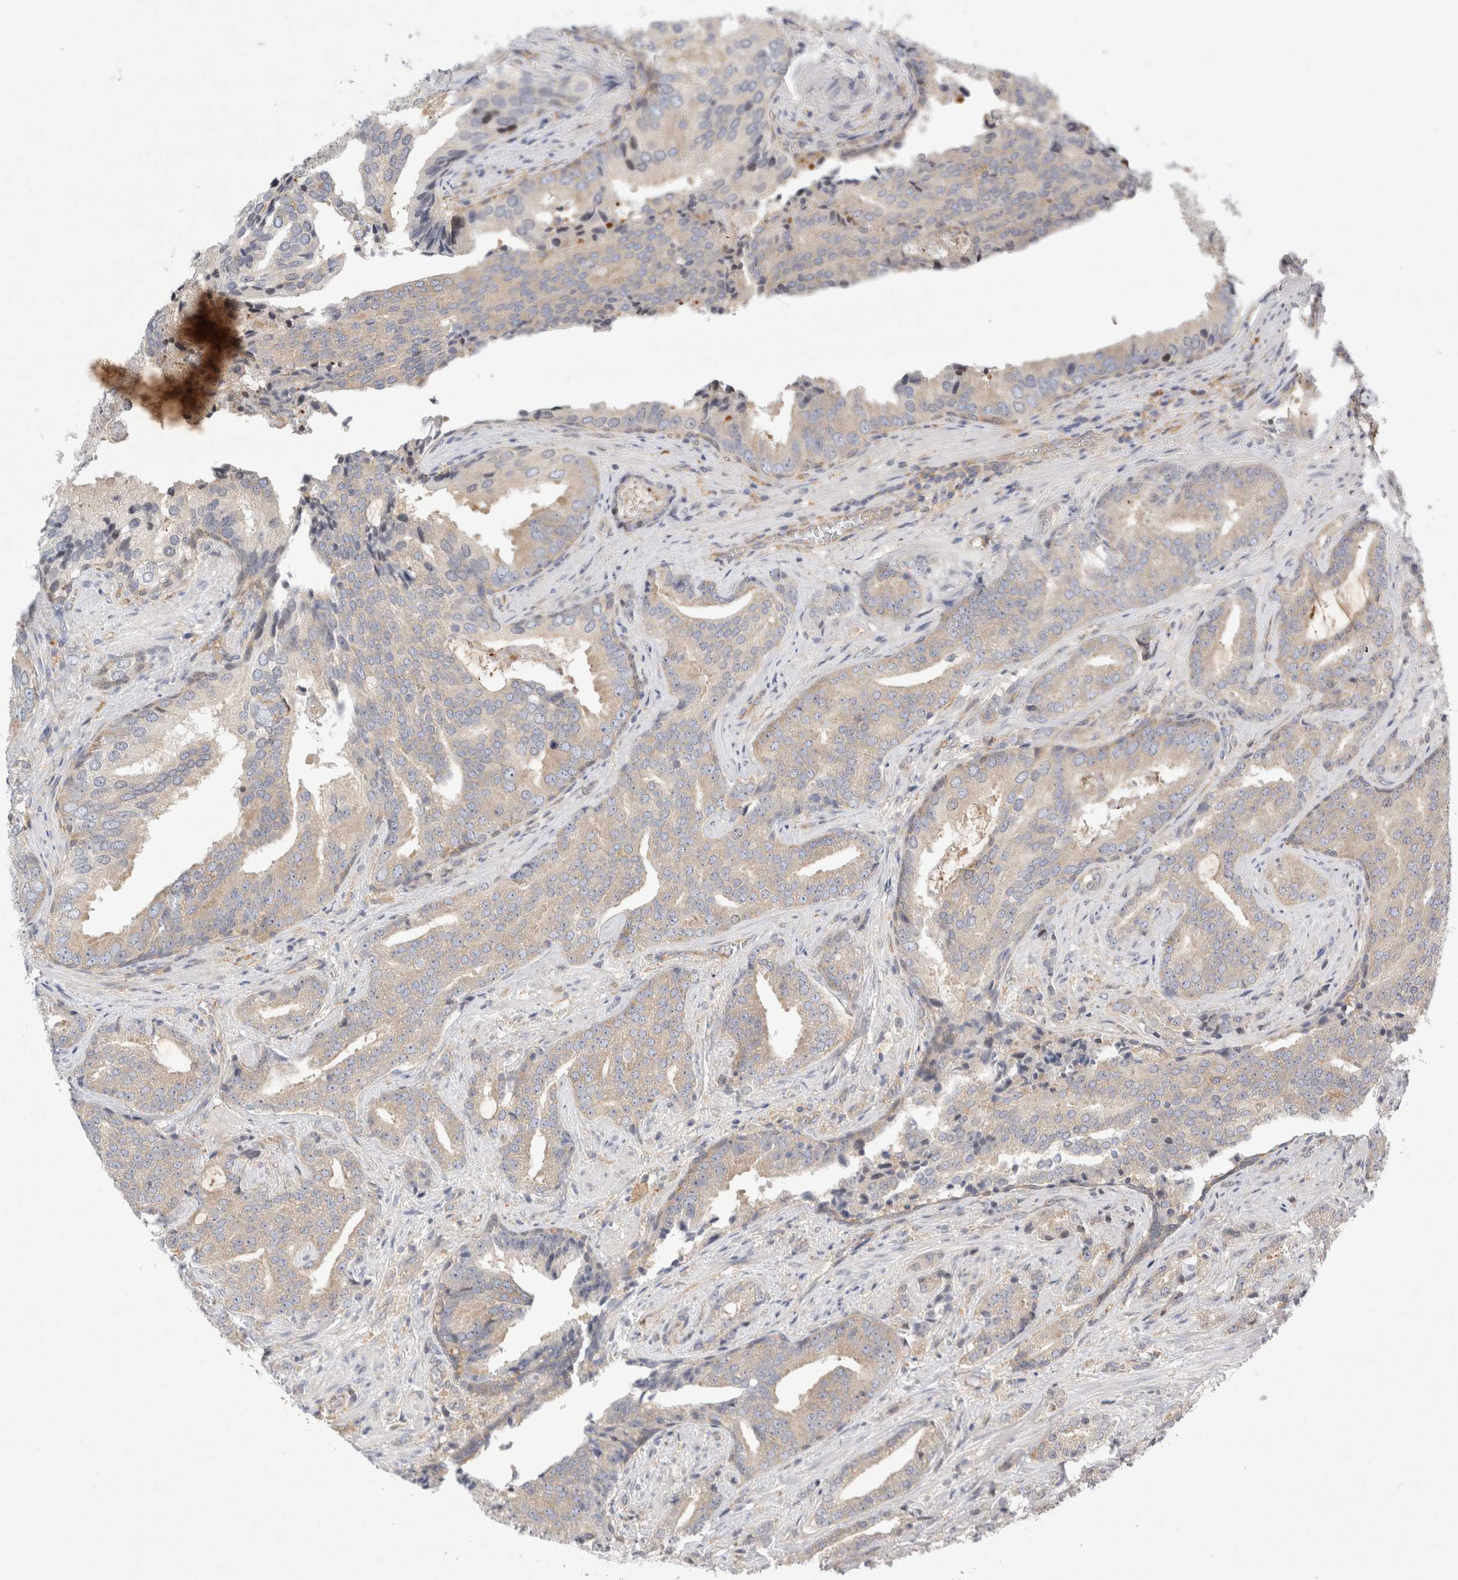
{"staining": {"intensity": "weak", "quantity": ">75%", "location": "cytoplasmic/membranous"}, "tissue": "prostate cancer", "cell_type": "Tumor cells", "image_type": "cancer", "snomed": [{"axis": "morphology", "description": "Adenocarcinoma, Low grade"}, {"axis": "topography", "description": "Prostate"}], "caption": "Prostate cancer stained with a brown dye displays weak cytoplasmic/membranous positive expression in about >75% of tumor cells.", "gene": "CDCA7L", "patient": {"sex": "male", "age": 67}}